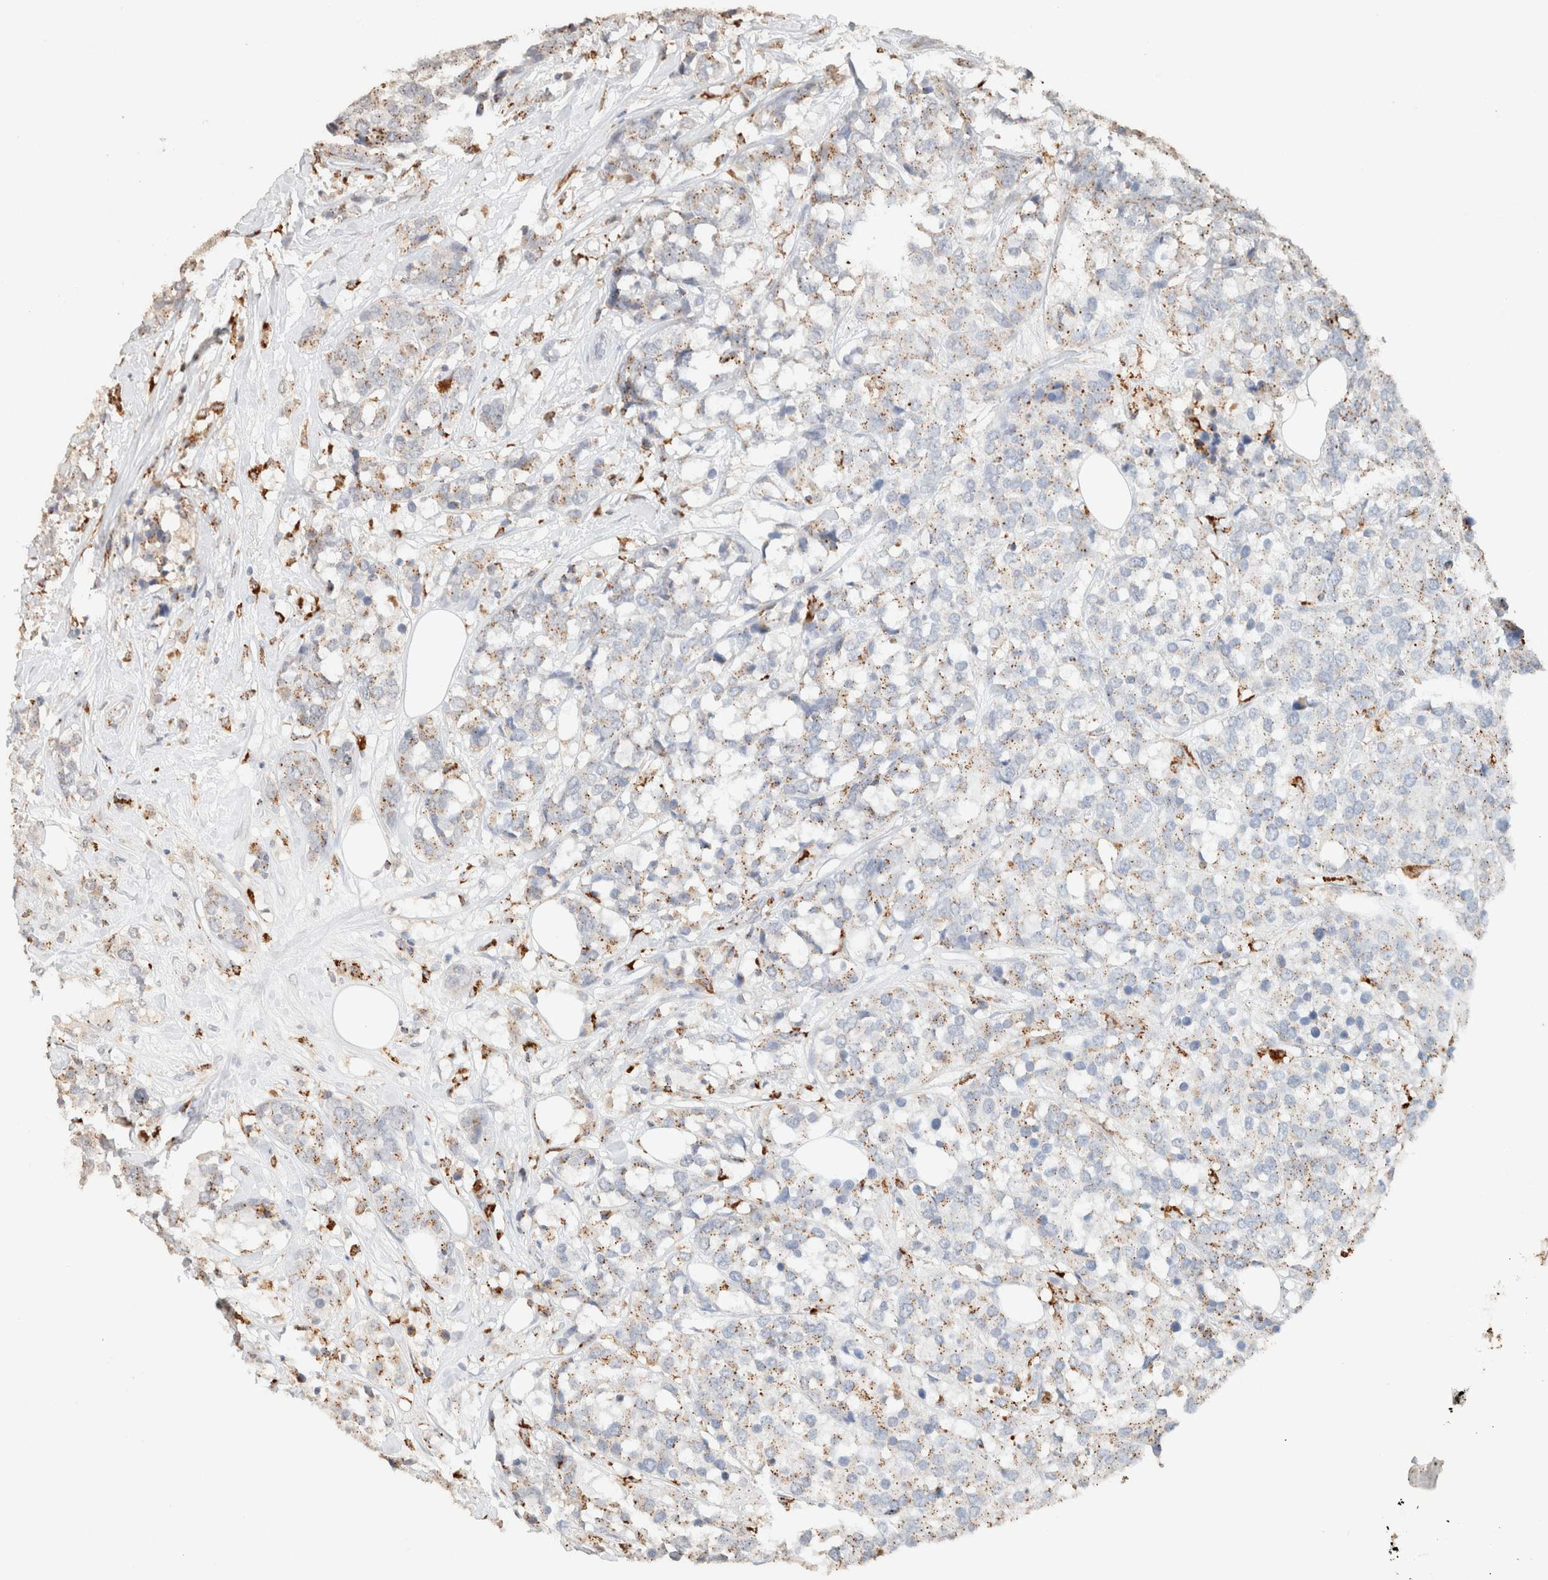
{"staining": {"intensity": "moderate", "quantity": "25%-75%", "location": "cytoplasmic/membranous"}, "tissue": "breast cancer", "cell_type": "Tumor cells", "image_type": "cancer", "snomed": [{"axis": "morphology", "description": "Lobular carcinoma"}, {"axis": "topography", "description": "Breast"}], "caption": "The photomicrograph reveals immunohistochemical staining of lobular carcinoma (breast). There is moderate cytoplasmic/membranous staining is appreciated in approximately 25%-75% of tumor cells.", "gene": "CTSC", "patient": {"sex": "female", "age": 59}}